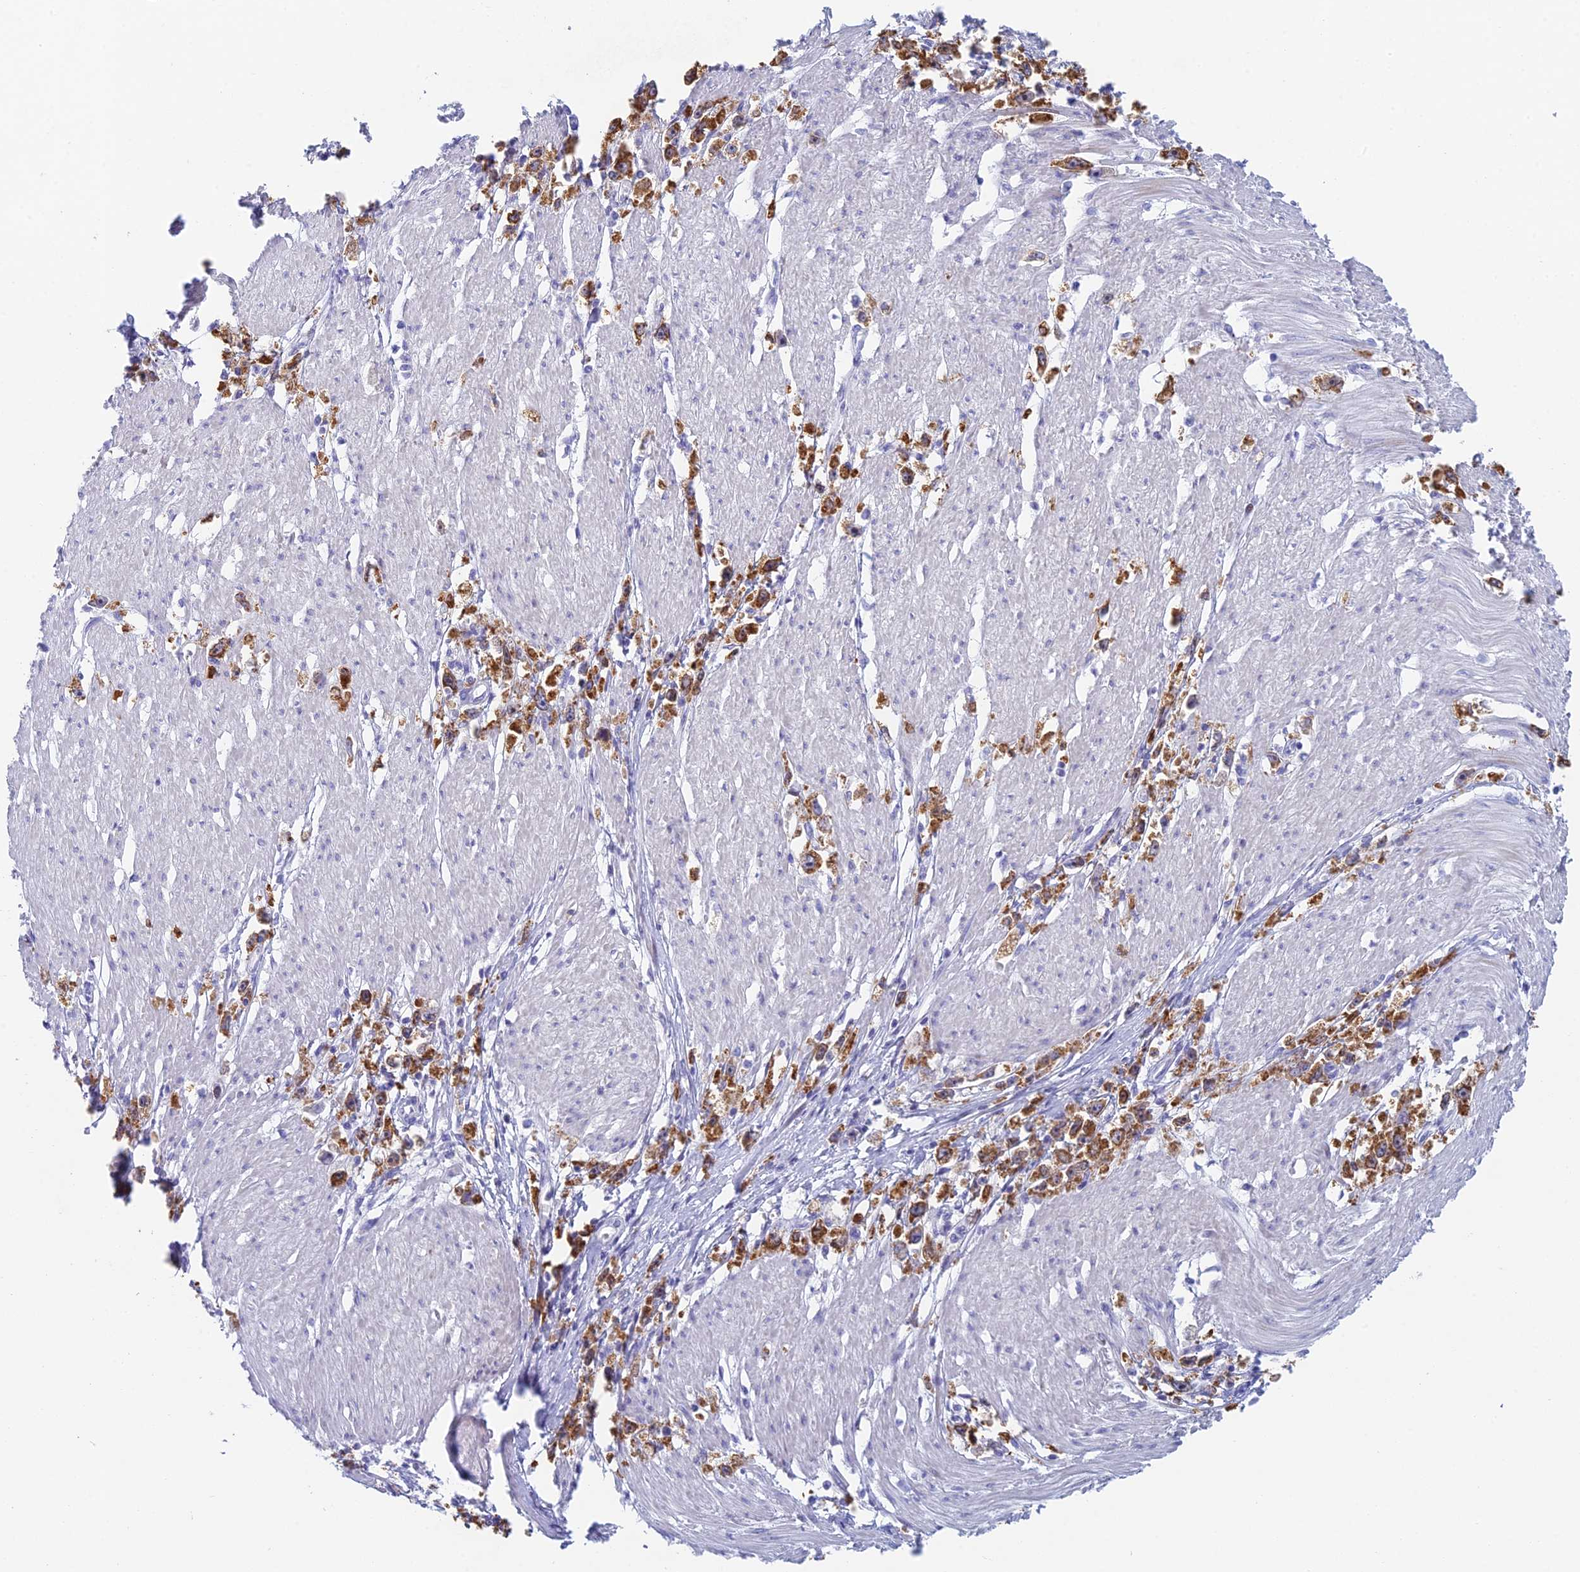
{"staining": {"intensity": "moderate", "quantity": ">75%", "location": "cytoplasmic/membranous"}, "tissue": "stomach cancer", "cell_type": "Tumor cells", "image_type": "cancer", "snomed": [{"axis": "morphology", "description": "Adenocarcinoma, NOS"}, {"axis": "topography", "description": "Stomach"}], "caption": "This is an image of IHC staining of stomach adenocarcinoma, which shows moderate positivity in the cytoplasmic/membranous of tumor cells.", "gene": "REXO5", "patient": {"sex": "female", "age": 59}}